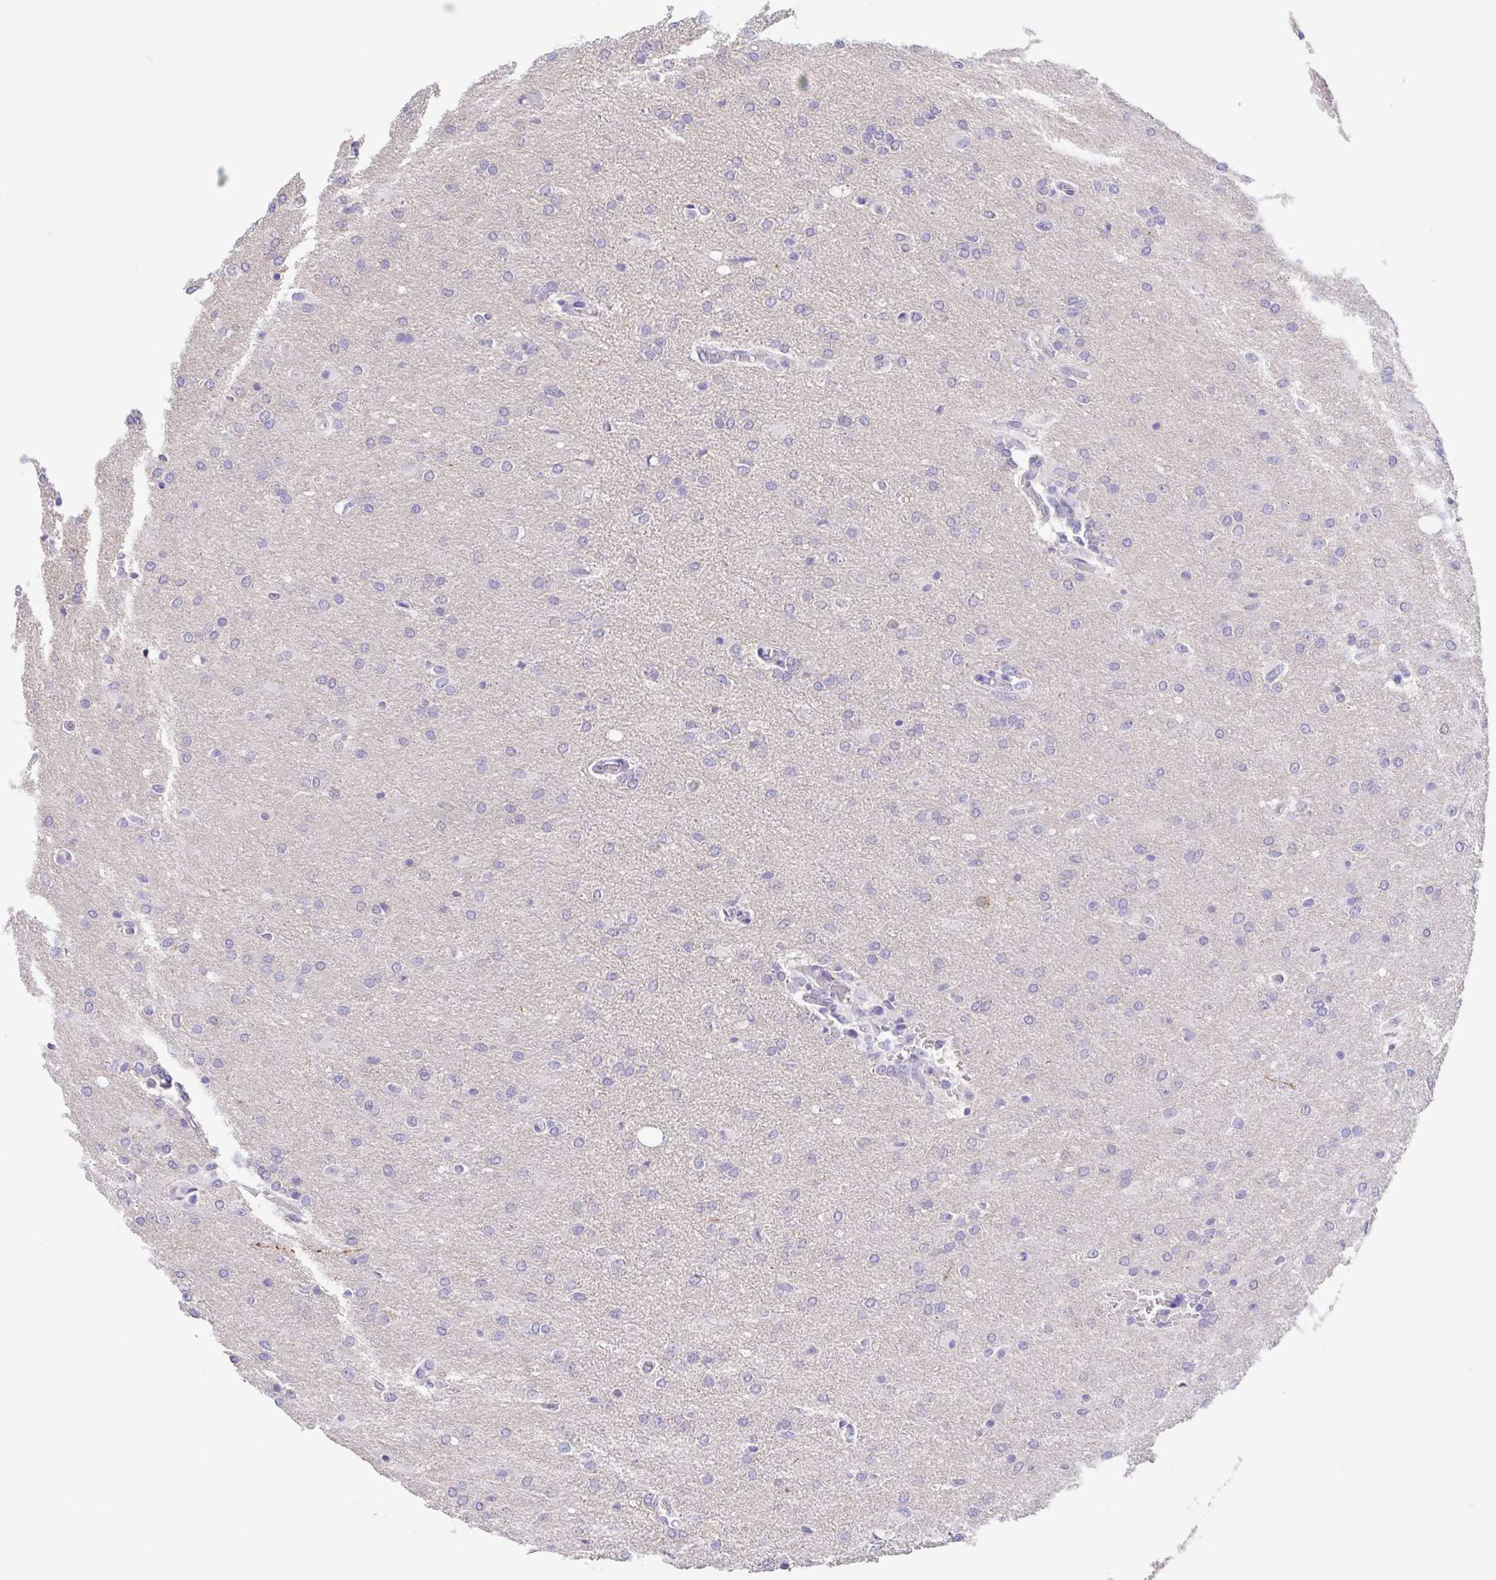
{"staining": {"intensity": "negative", "quantity": "none", "location": "none"}, "tissue": "glioma", "cell_type": "Tumor cells", "image_type": "cancer", "snomed": [{"axis": "morphology", "description": "Glioma, malignant, High grade"}, {"axis": "topography", "description": "Brain"}], "caption": "DAB immunohistochemical staining of glioma demonstrates no significant positivity in tumor cells.", "gene": "FABP3", "patient": {"sex": "male", "age": 68}}